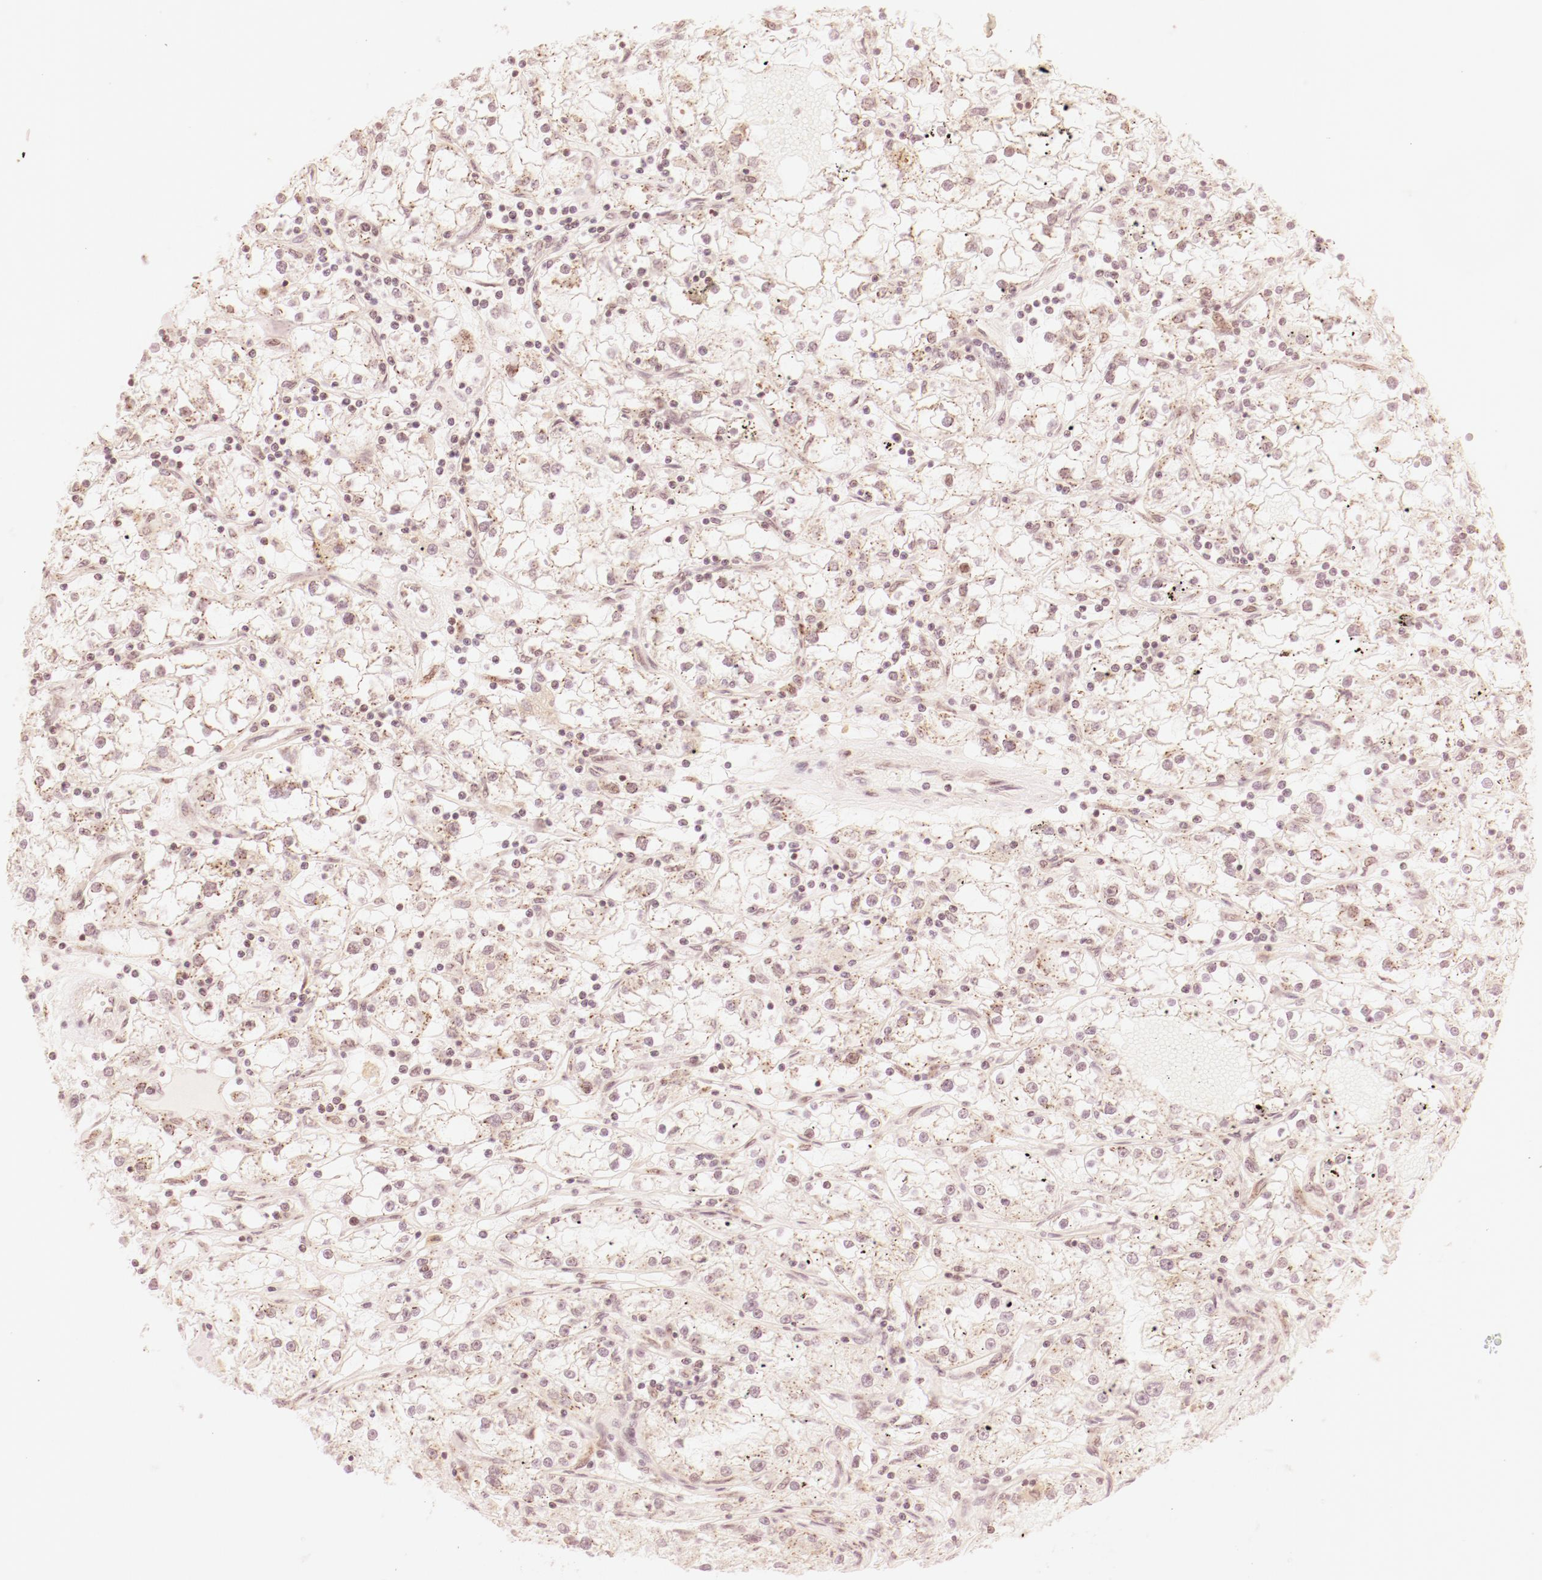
{"staining": {"intensity": "negative", "quantity": "none", "location": "none"}, "tissue": "renal cancer", "cell_type": "Tumor cells", "image_type": "cancer", "snomed": [{"axis": "morphology", "description": "Adenocarcinoma, NOS"}, {"axis": "topography", "description": "Kidney"}], "caption": "Tumor cells show no significant expression in renal cancer.", "gene": "RPL12", "patient": {"sex": "male", "age": 56}}